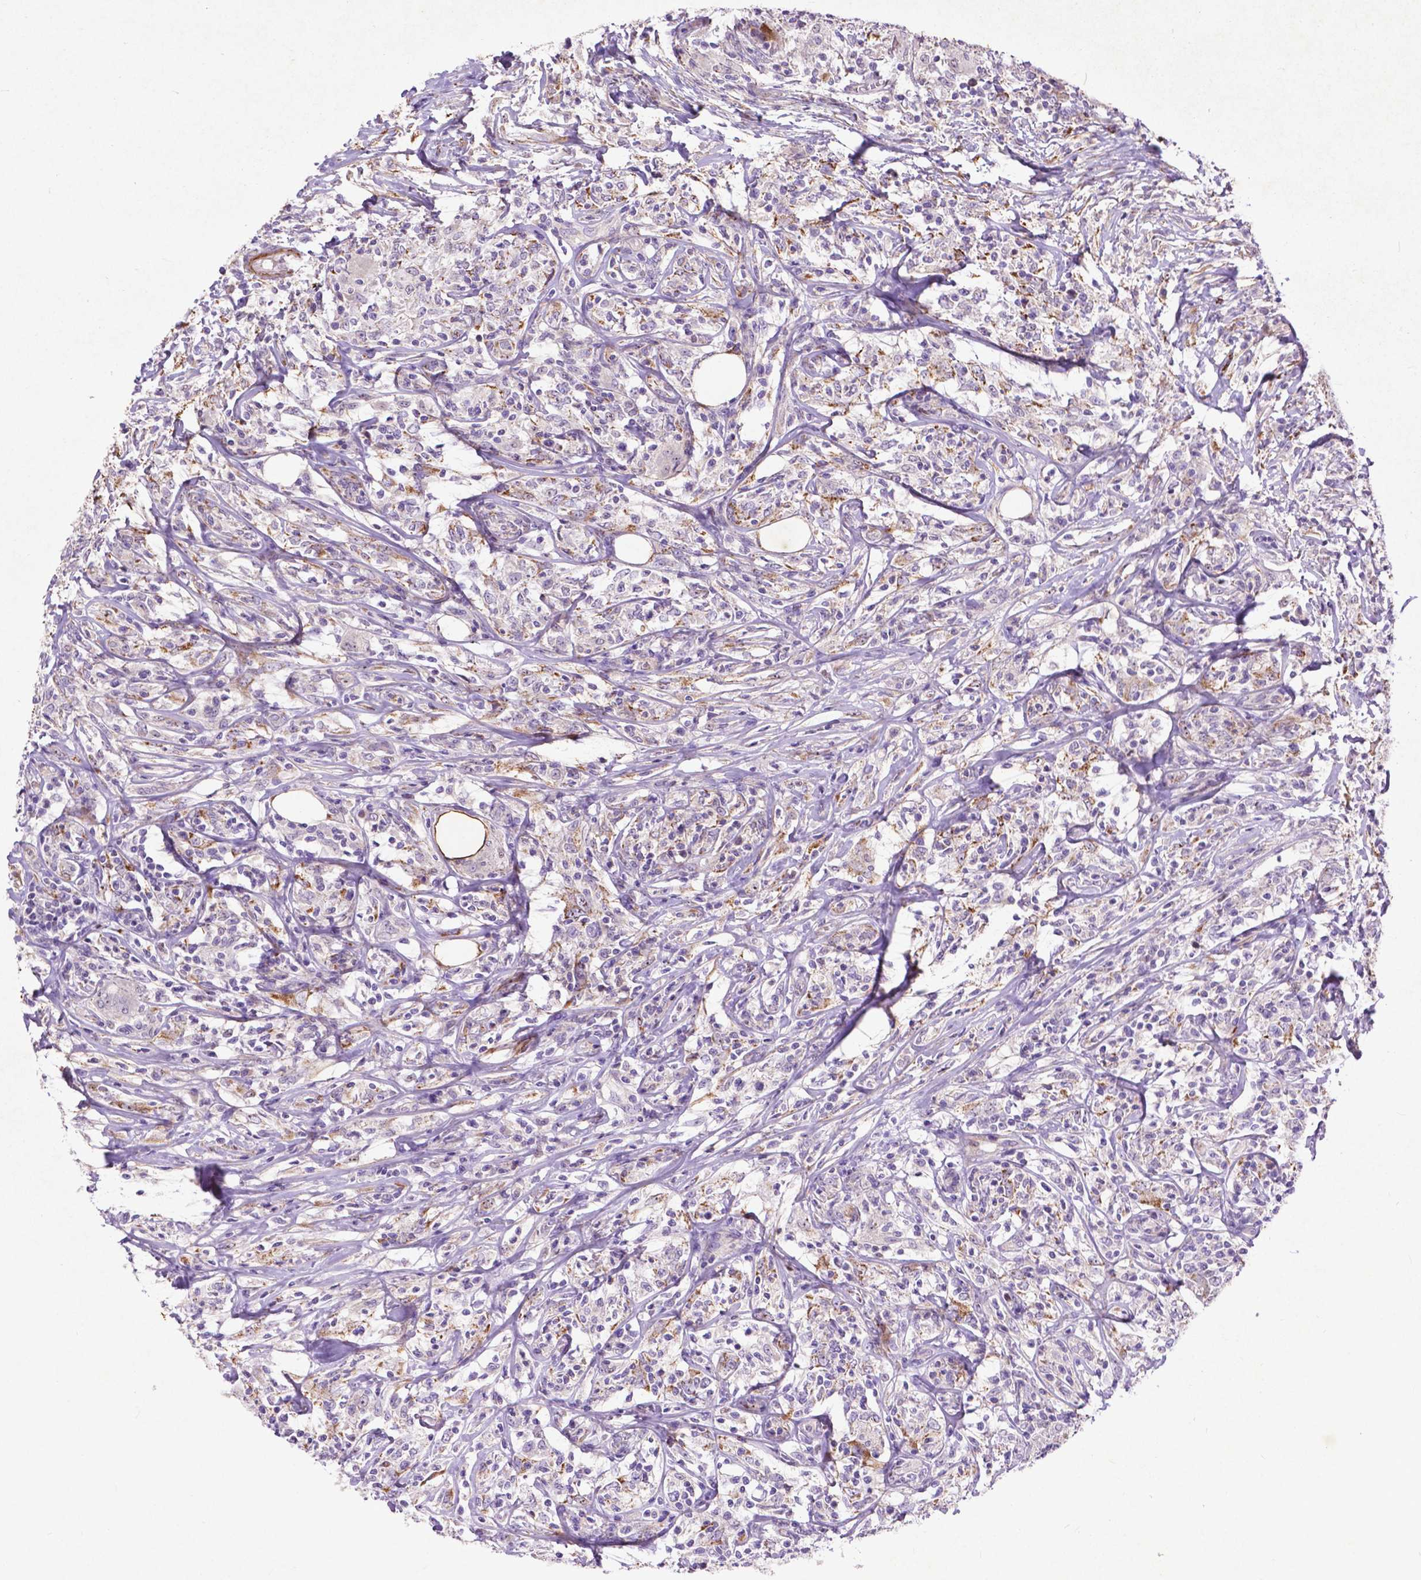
{"staining": {"intensity": "moderate", "quantity": "<25%", "location": "cytoplasmic/membranous"}, "tissue": "lymphoma", "cell_type": "Tumor cells", "image_type": "cancer", "snomed": [{"axis": "morphology", "description": "Malignant lymphoma, non-Hodgkin's type, High grade"}, {"axis": "topography", "description": "Lymph node"}], "caption": "Protein analysis of lymphoma tissue reveals moderate cytoplasmic/membranous positivity in about <25% of tumor cells. (Stains: DAB in brown, nuclei in blue, Microscopy: brightfield microscopy at high magnification).", "gene": "THEGL", "patient": {"sex": "female", "age": 84}}